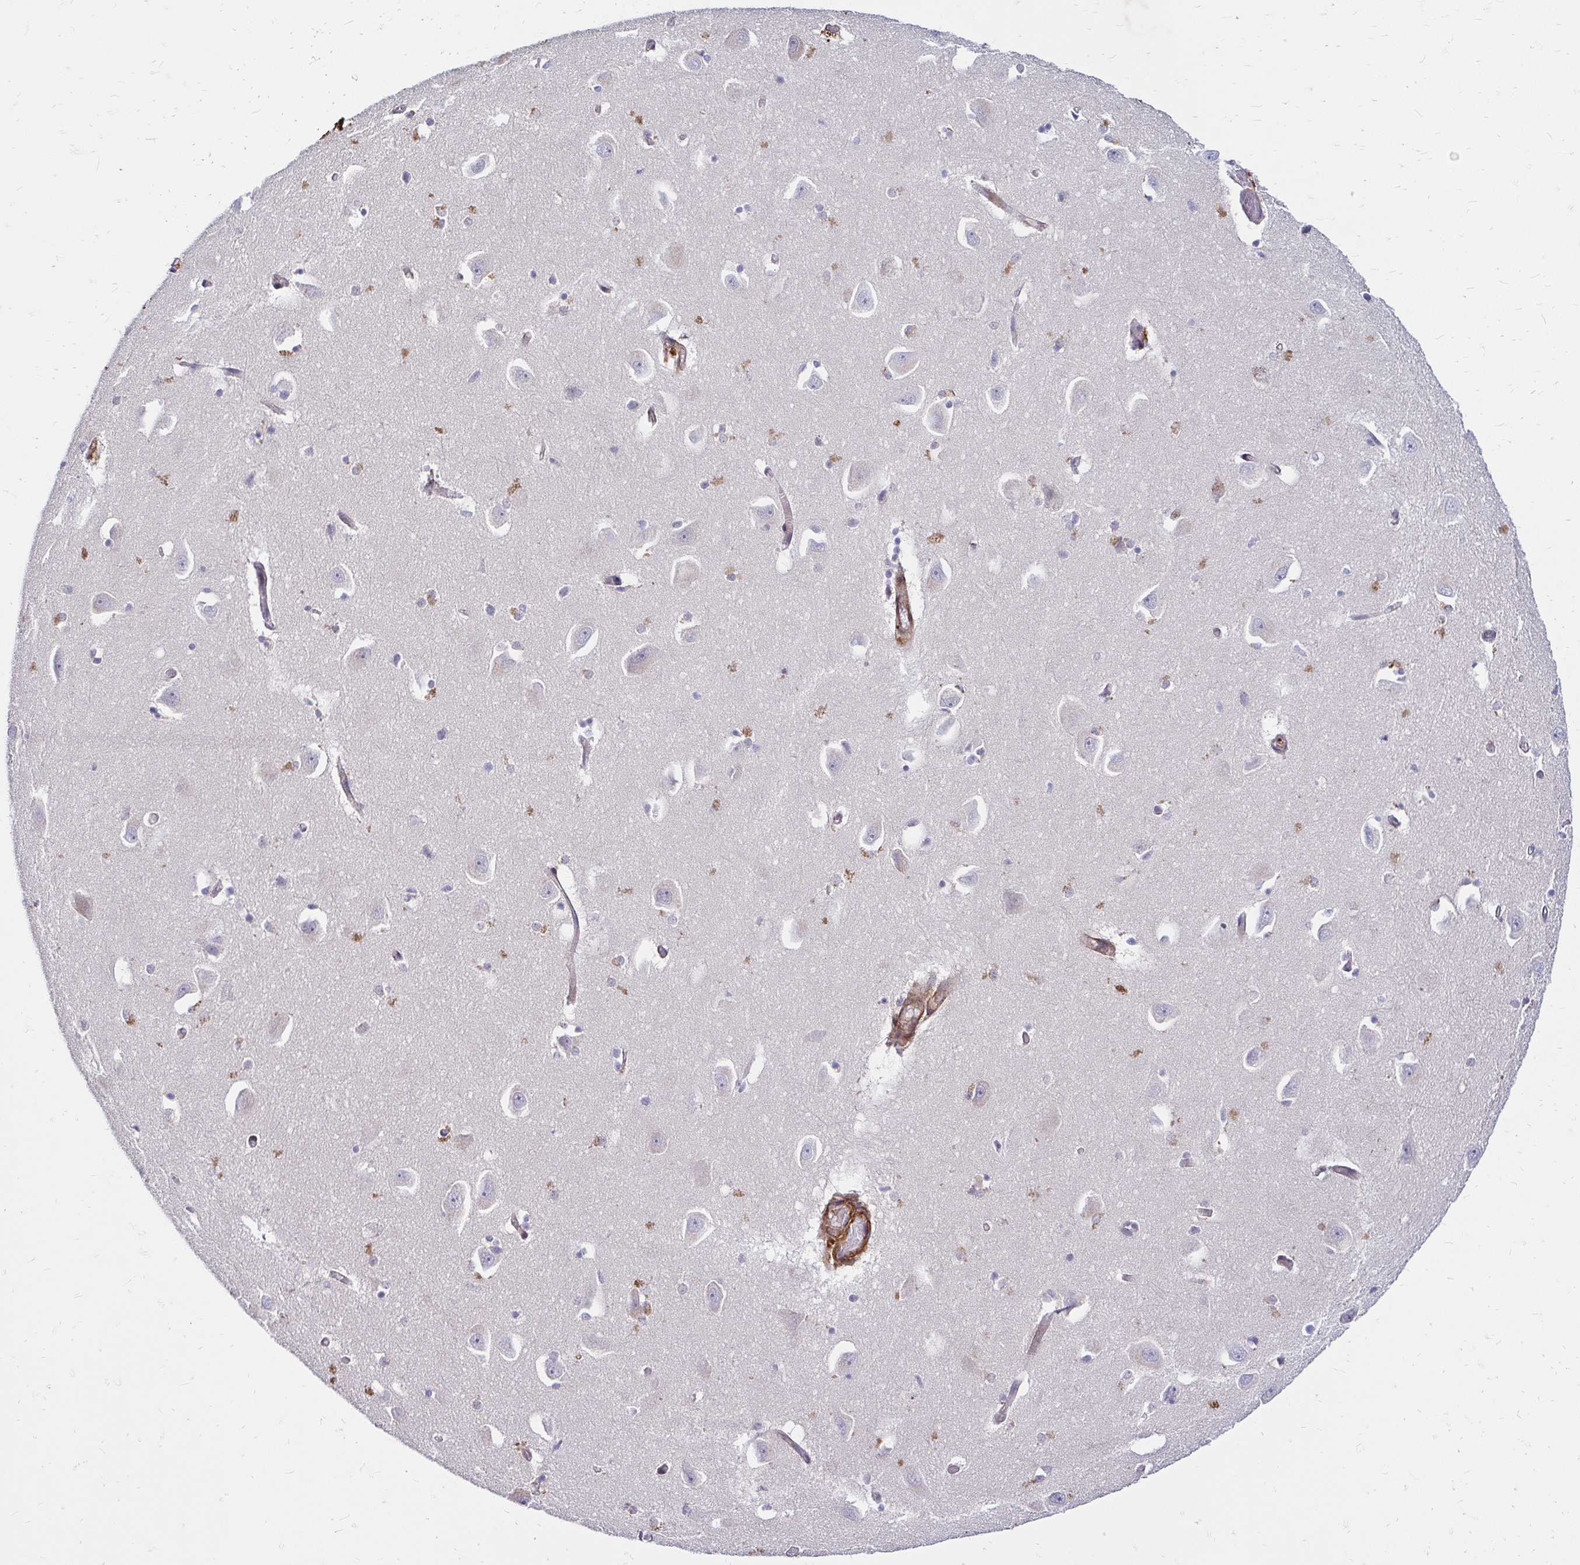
{"staining": {"intensity": "negative", "quantity": "none", "location": "none"}, "tissue": "caudate", "cell_type": "Glial cells", "image_type": "normal", "snomed": [{"axis": "morphology", "description": "Normal tissue, NOS"}, {"axis": "topography", "description": "Lateral ventricle wall"}, {"axis": "topography", "description": "Hippocampus"}], "caption": "Immunohistochemistry photomicrograph of unremarkable caudate stained for a protein (brown), which shows no positivity in glial cells. (Brightfield microscopy of DAB IHC at high magnification).", "gene": "YAP1", "patient": {"sex": "female", "age": 63}}